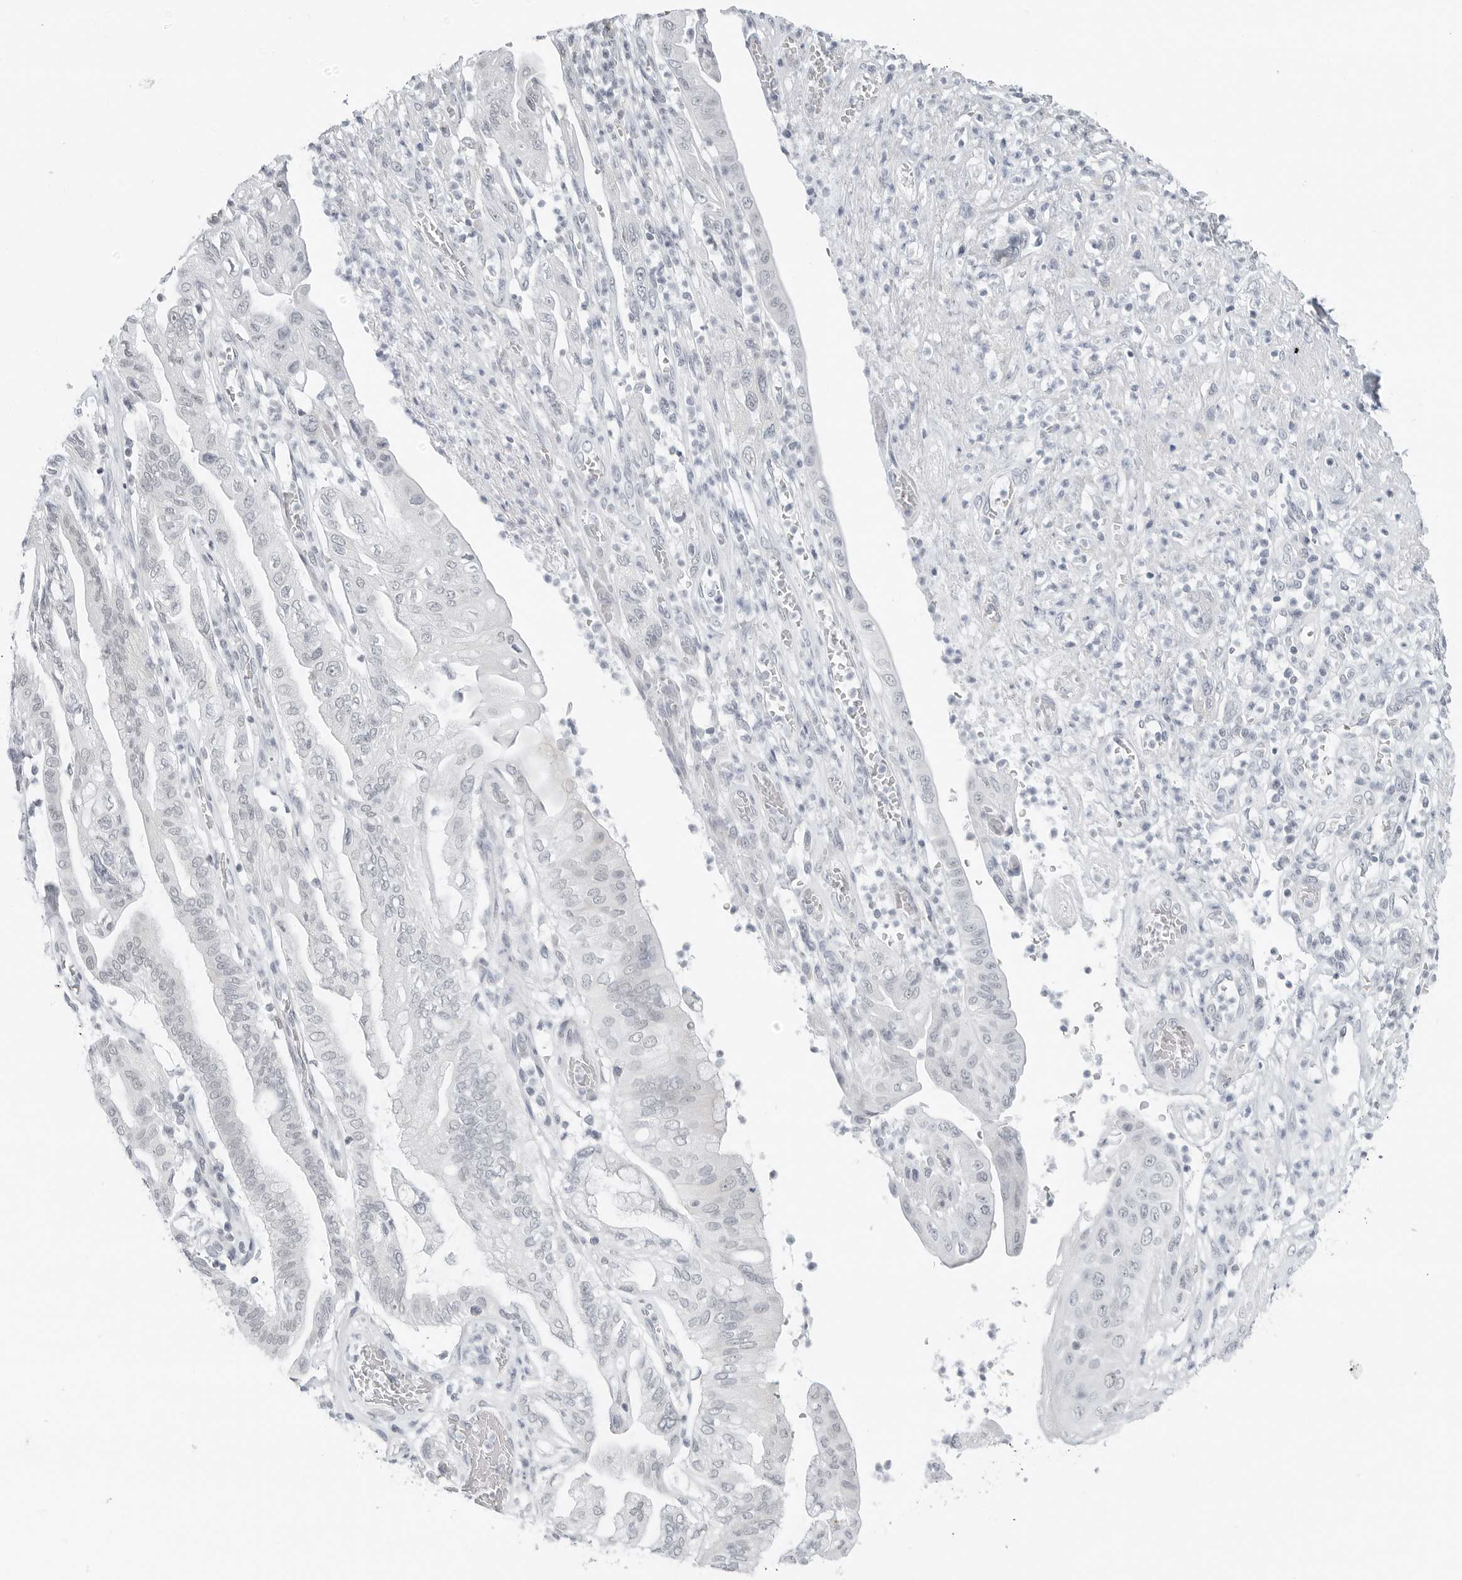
{"staining": {"intensity": "negative", "quantity": "none", "location": "none"}, "tissue": "pancreatic cancer", "cell_type": "Tumor cells", "image_type": "cancer", "snomed": [{"axis": "morphology", "description": "Adenocarcinoma, NOS"}, {"axis": "topography", "description": "Pancreas"}], "caption": "Tumor cells show no significant staining in pancreatic cancer.", "gene": "XIRP1", "patient": {"sex": "female", "age": 73}}